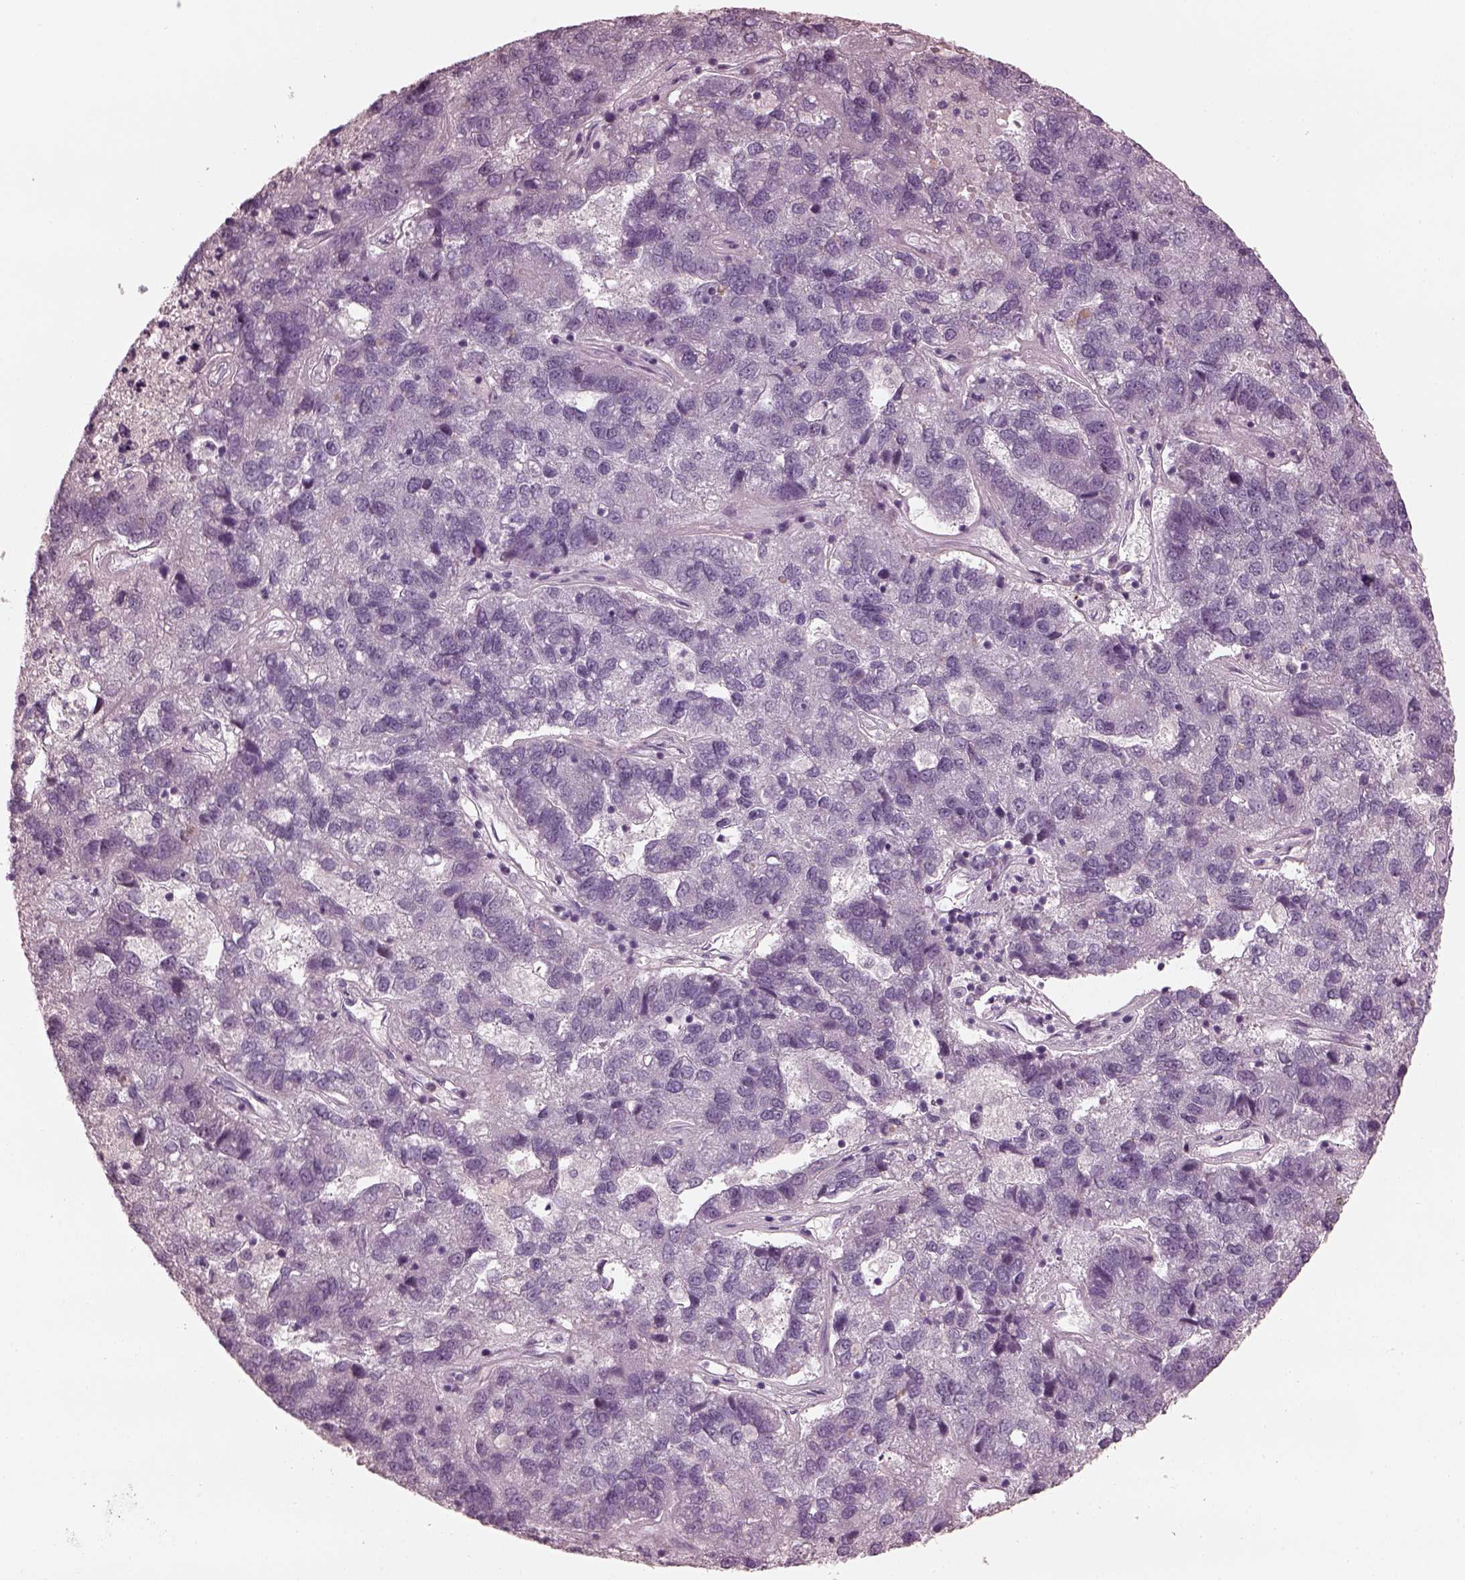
{"staining": {"intensity": "negative", "quantity": "none", "location": "none"}, "tissue": "pancreatic cancer", "cell_type": "Tumor cells", "image_type": "cancer", "snomed": [{"axis": "morphology", "description": "Adenocarcinoma, NOS"}, {"axis": "topography", "description": "Pancreas"}], "caption": "Immunohistochemistry histopathology image of neoplastic tissue: pancreatic adenocarcinoma stained with DAB shows no significant protein positivity in tumor cells.", "gene": "OPTC", "patient": {"sex": "female", "age": 61}}